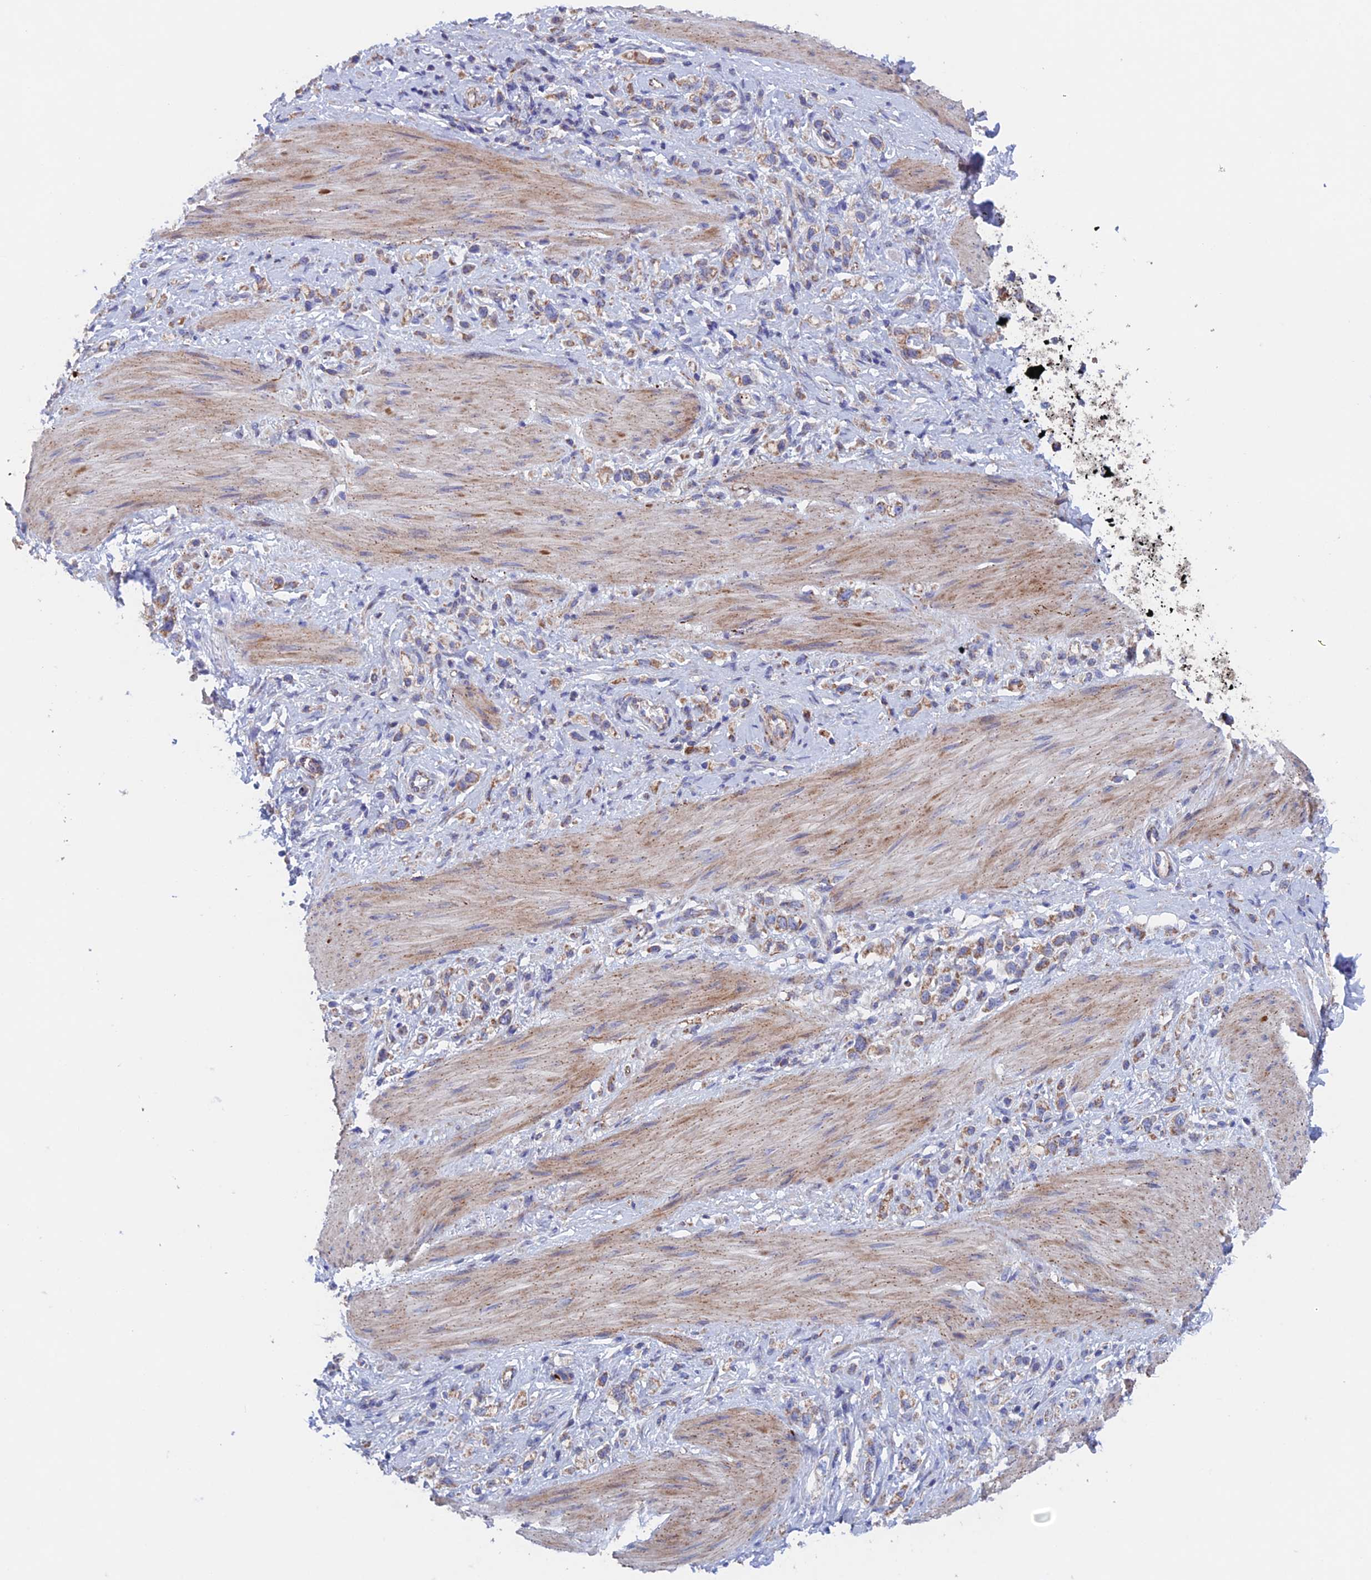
{"staining": {"intensity": "moderate", "quantity": ">75%", "location": "cytoplasmic/membranous"}, "tissue": "stomach cancer", "cell_type": "Tumor cells", "image_type": "cancer", "snomed": [{"axis": "morphology", "description": "Adenocarcinoma, NOS"}, {"axis": "topography", "description": "Stomach"}], "caption": "Human stomach cancer (adenocarcinoma) stained for a protein (brown) exhibits moderate cytoplasmic/membranous positive positivity in approximately >75% of tumor cells.", "gene": "MRPL1", "patient": {"sex": "female", "age": 65}}